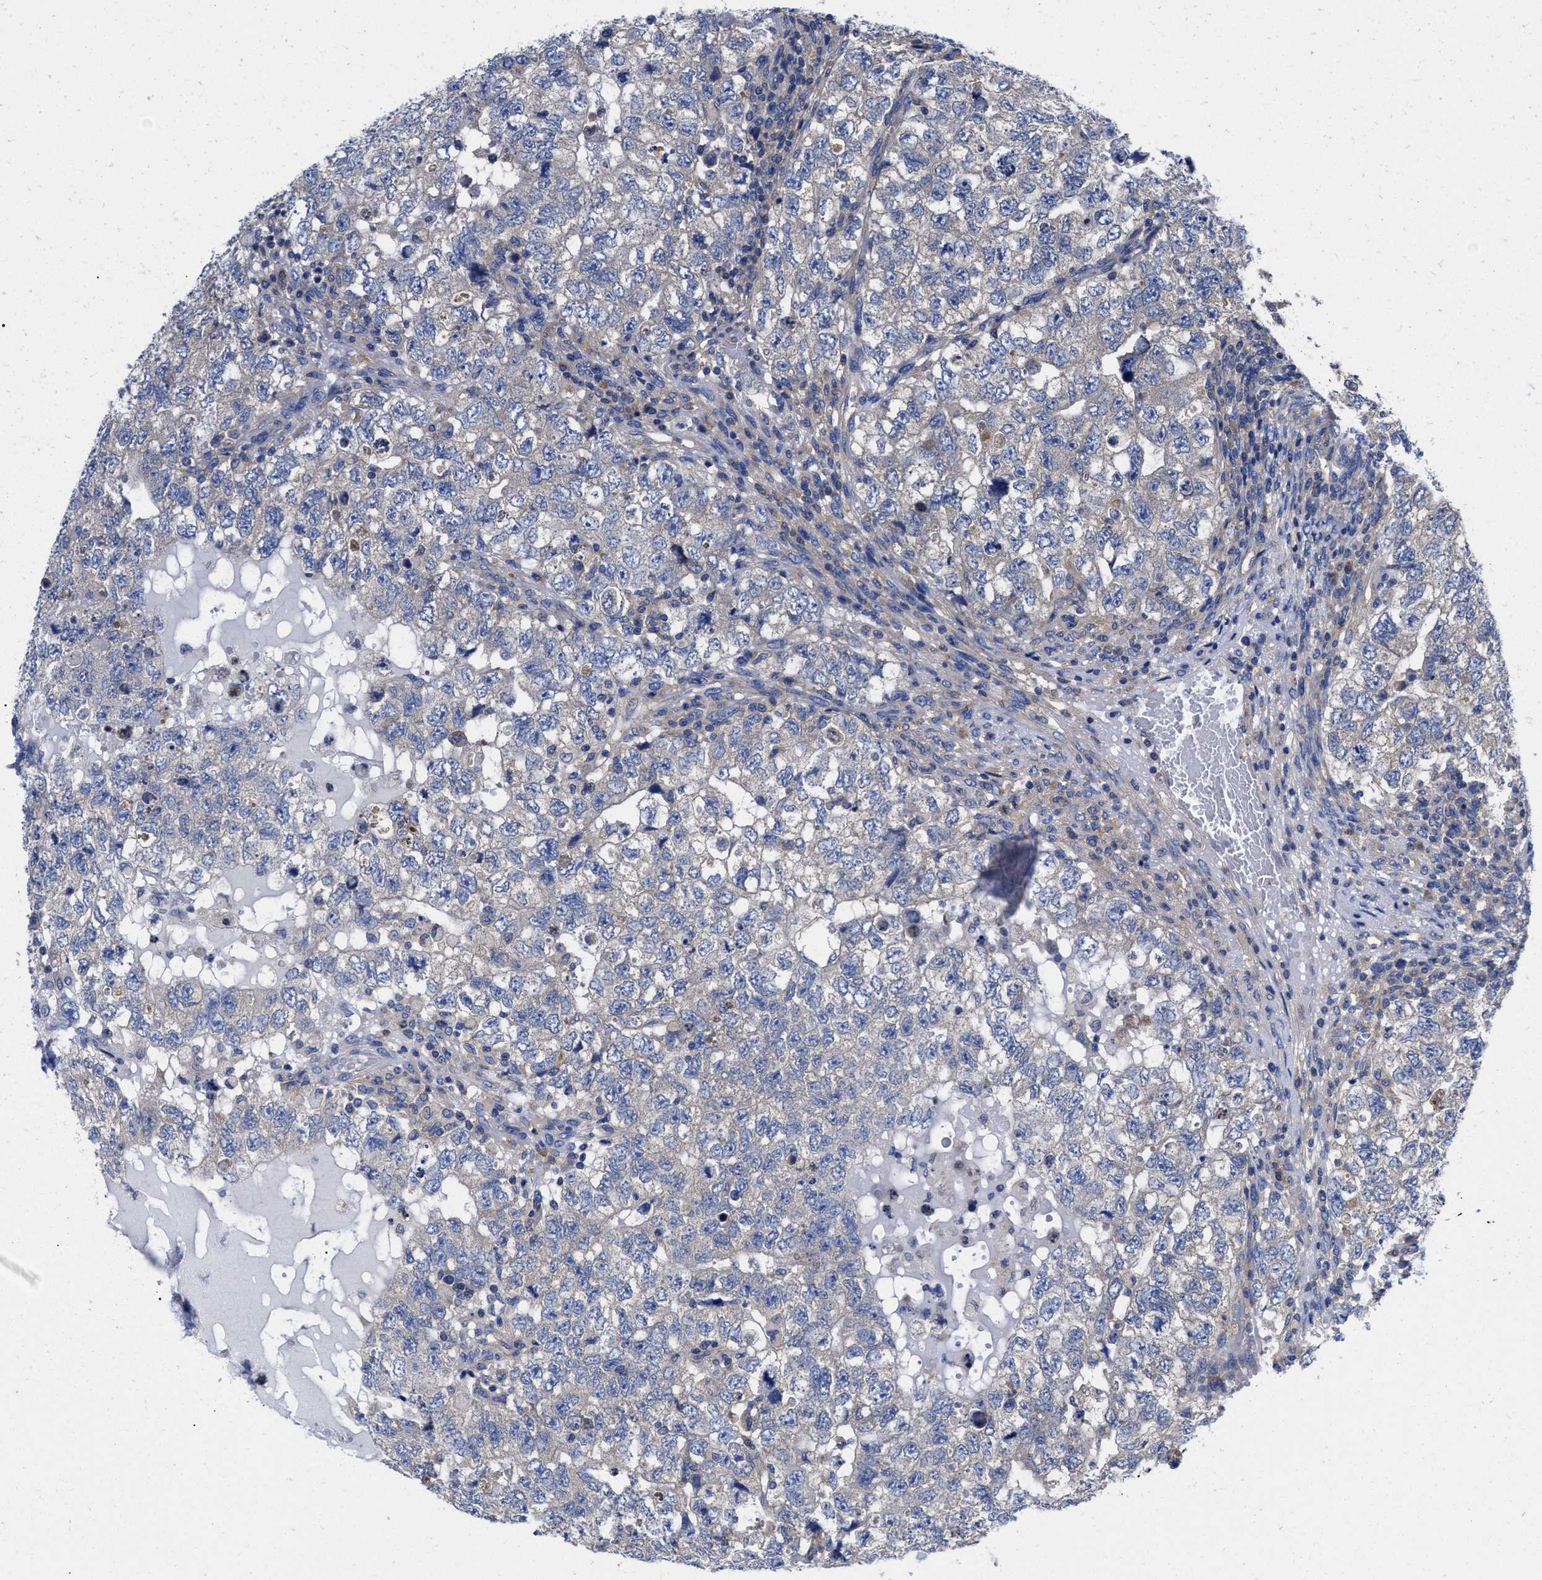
{"staining": {"intensity": "negative", "quantity": "none", "location": "none"}, "tissue": "testis cancer", "cell_type": "Tumor cells", "image_type": "cancer", "snomed": [{"axis": "morphology", "description": "Carcinoma, Embryonal, NOS"}, {"axis": "topography", "description": "Testis"}], "caption": "Tumor cells show no significant protein staining in embryonal carcinoma (testis). (Stains: DAB (3,3'-diaminobenzidine) immunohistochemistry (IHC) with hematoxylin counter stain, Microscopy: brightfield microscopy at high magnification).", "gene": "RBKS", "patient": {"sex": "male", "age": 36}}